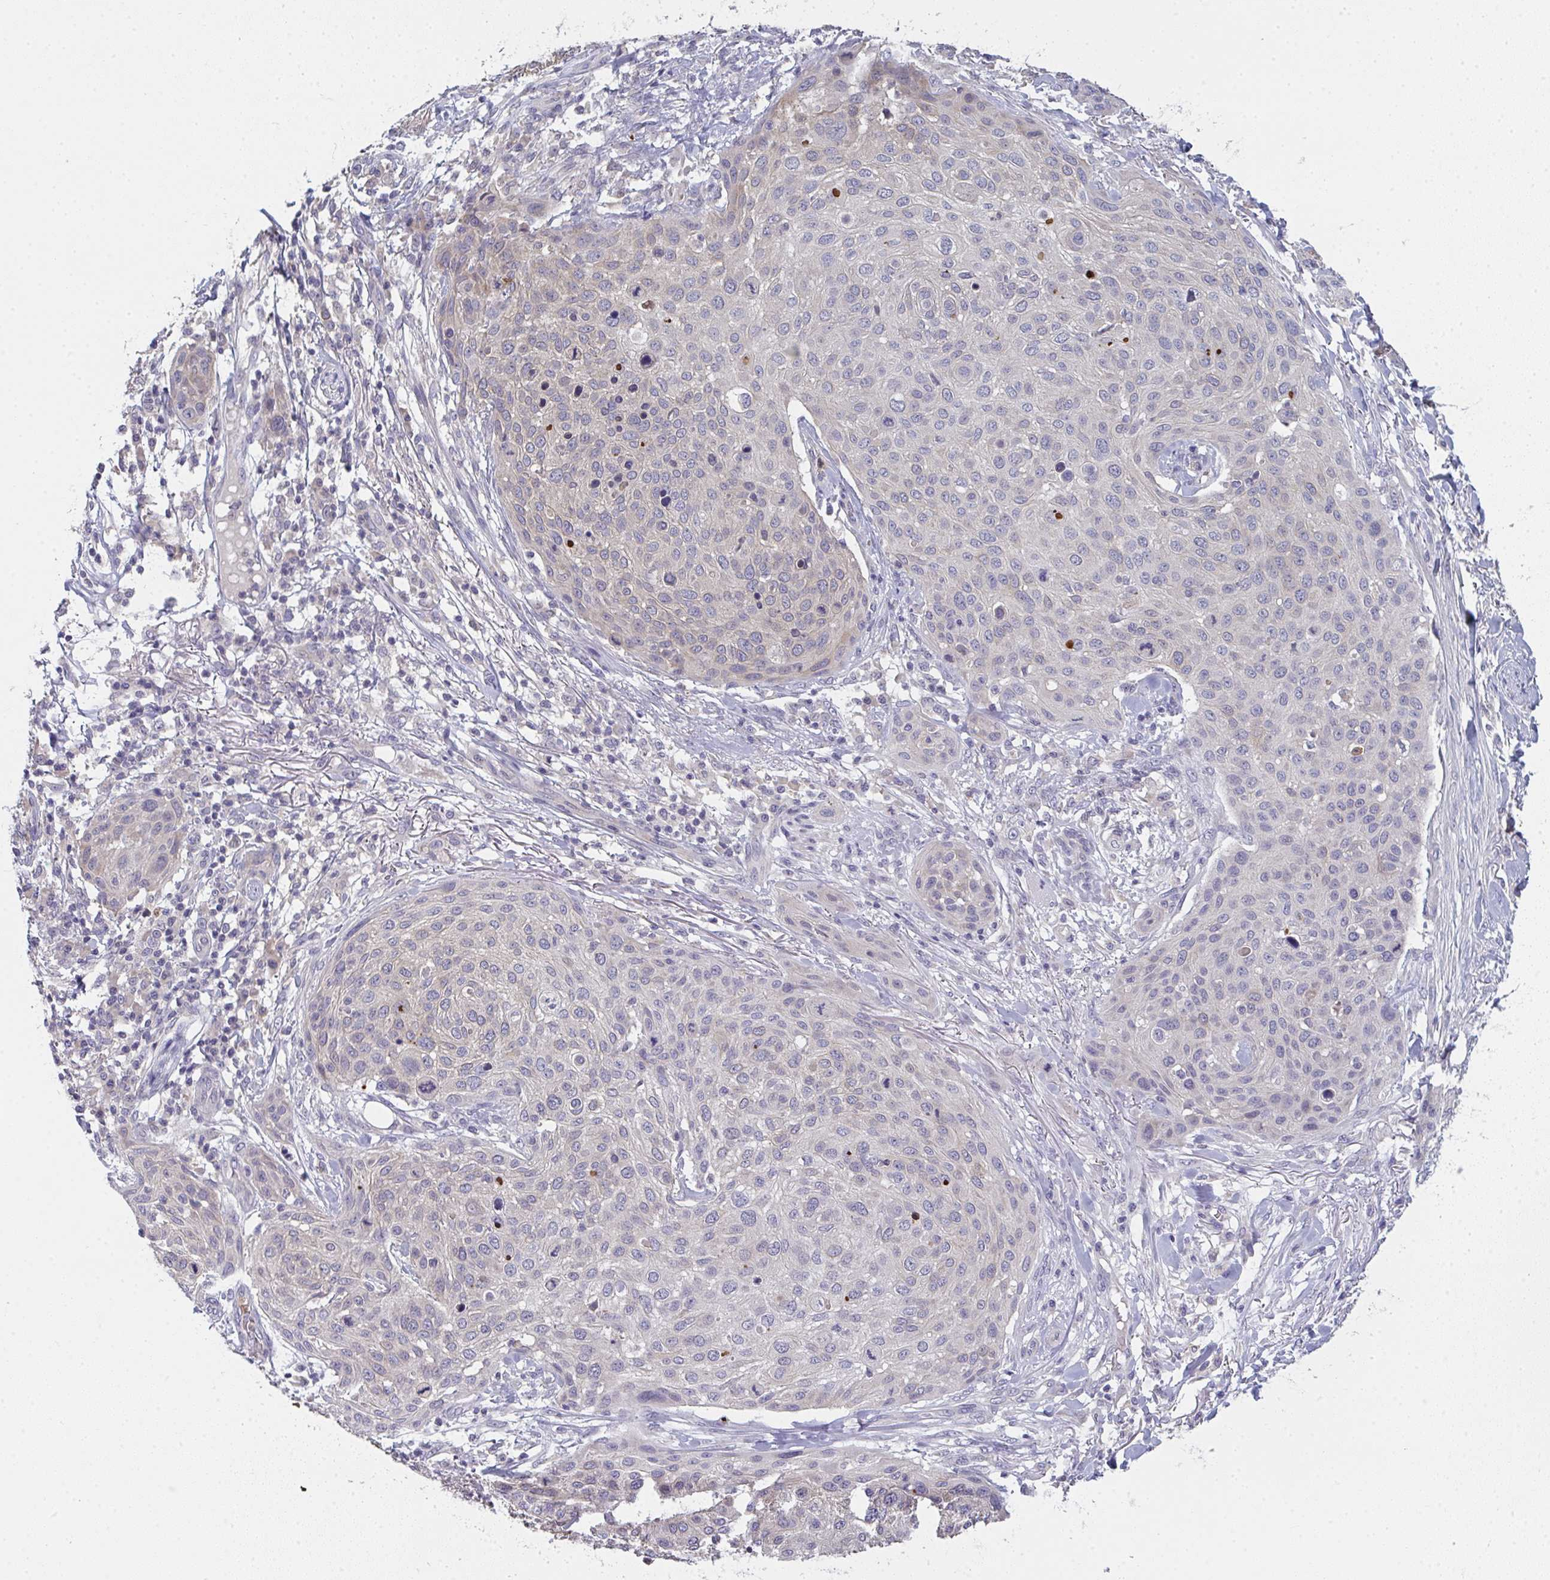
{"staining": {"intensity": "weak", "quantity": "<25%", "location": "cytoplasmic/membranous"}, "tissue": "skin cancer", "cell_type": "Tumor cells", "image_type": "cancer", "snomed": [{"axis": "morphology", "description": "Squamous cell carcinoma, NOS"}, {"axis": "topography", "description": "Skin"}], "caption": "This is a histopathology image of immunohistochemistry staining of skin cancer (squamous cell carcinoma), which shows no positivity in tumor cells.", "gene": "RIOK1", "patient": {"sex": "female", "age": 87}}